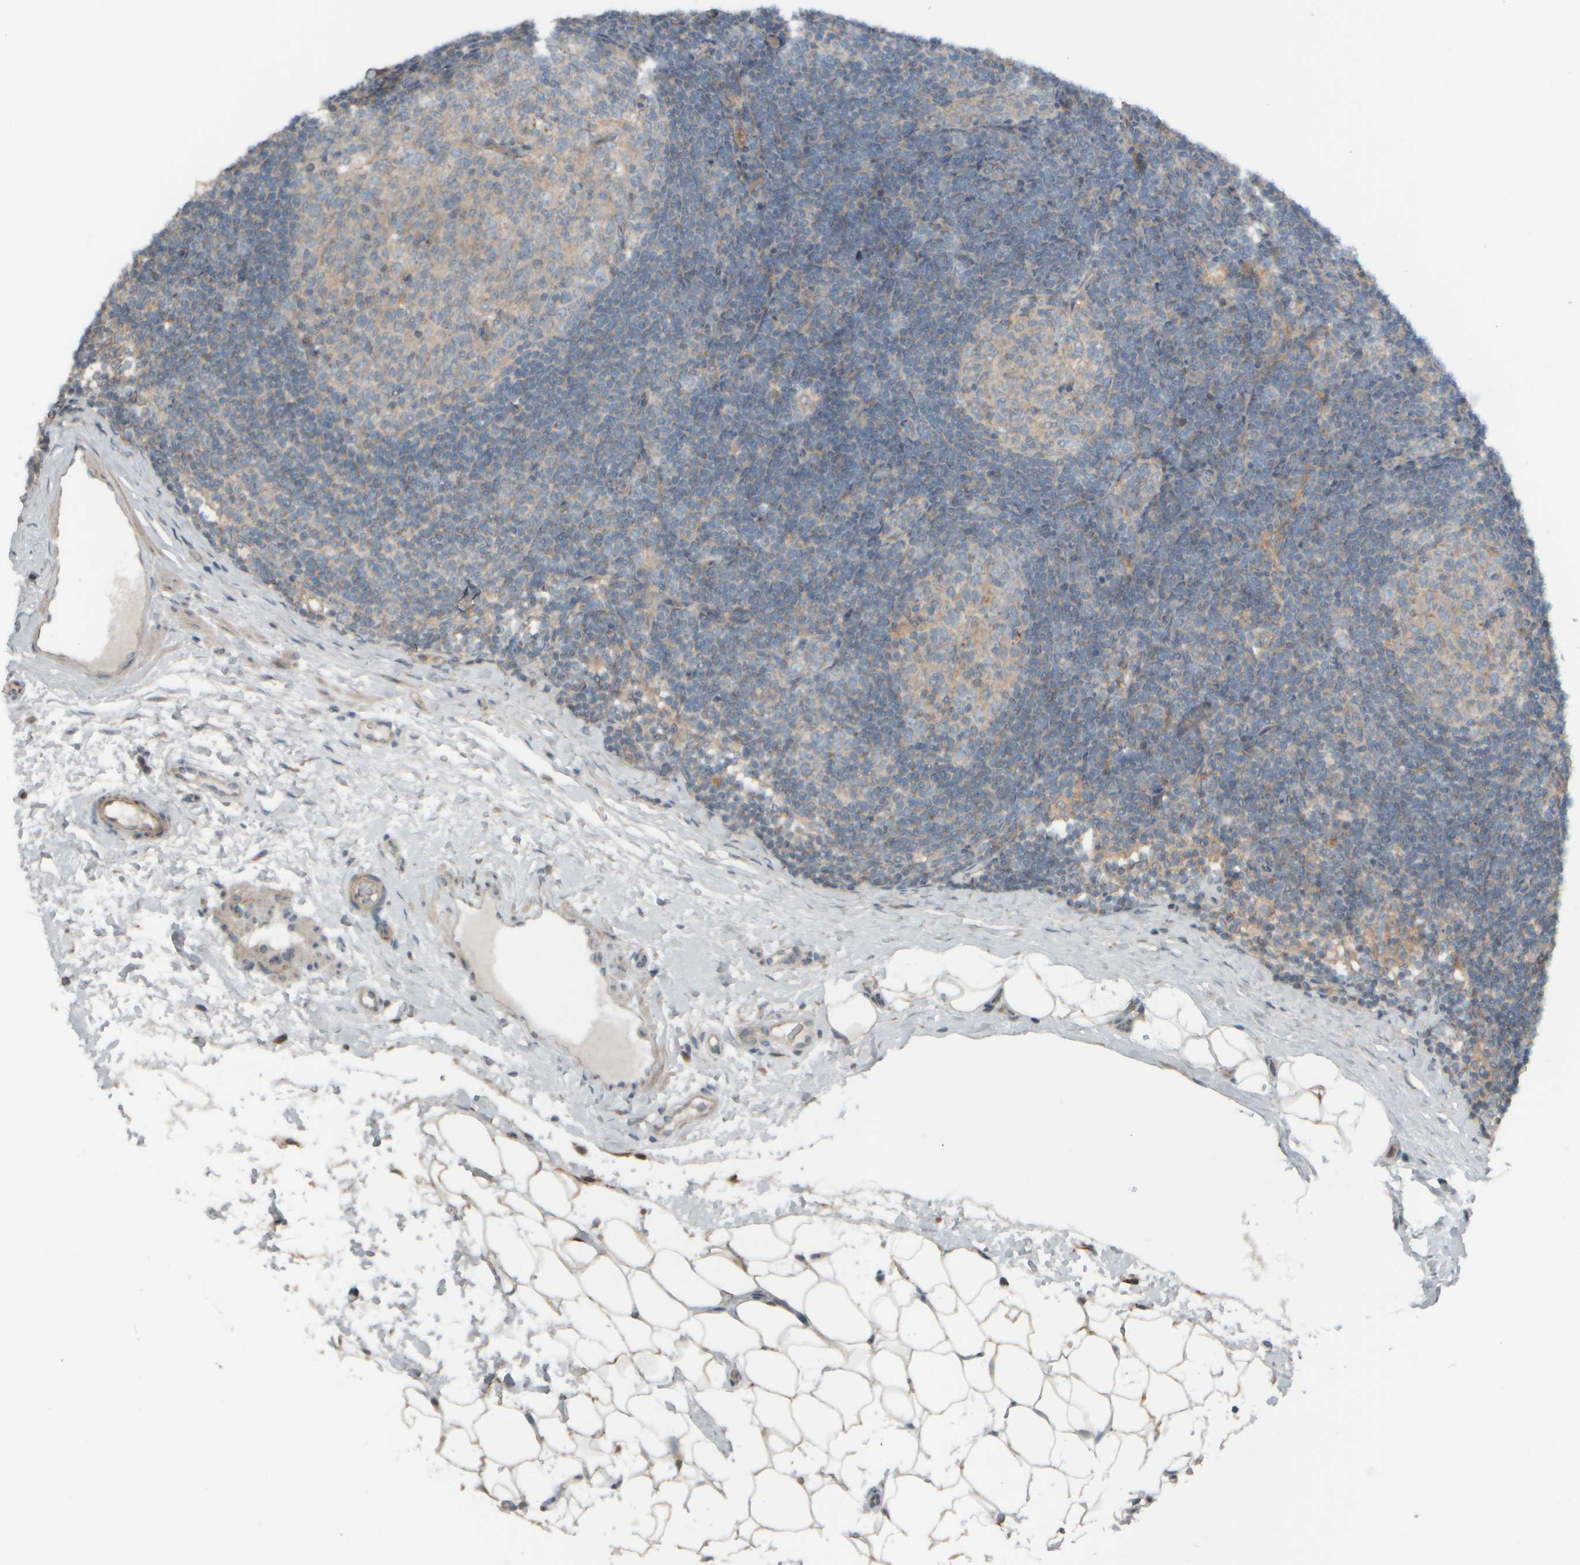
{"staining": {"intensity": "weak", "quantity": "<25%", "location": "cytoplasmic/membranous"}, "tissue": "lymph node", "cell_type": "Germinal center cells", "image_type": "normal", "snomed": [{"axis": "morphology", "description": "Normal tissue, NOS"}, {"axis": "topography", "description": "Lymph node"}], "caption": "Germinal center cells are negative for protein expression in benign human lymph node. (DAB (3,3'-diaminobenzidine) immunohistochemistry (IHC) visualized using brightfield microscopy, high magnification).", "gene": "HGS", "patient": {"sex": "female", "age": 22}}